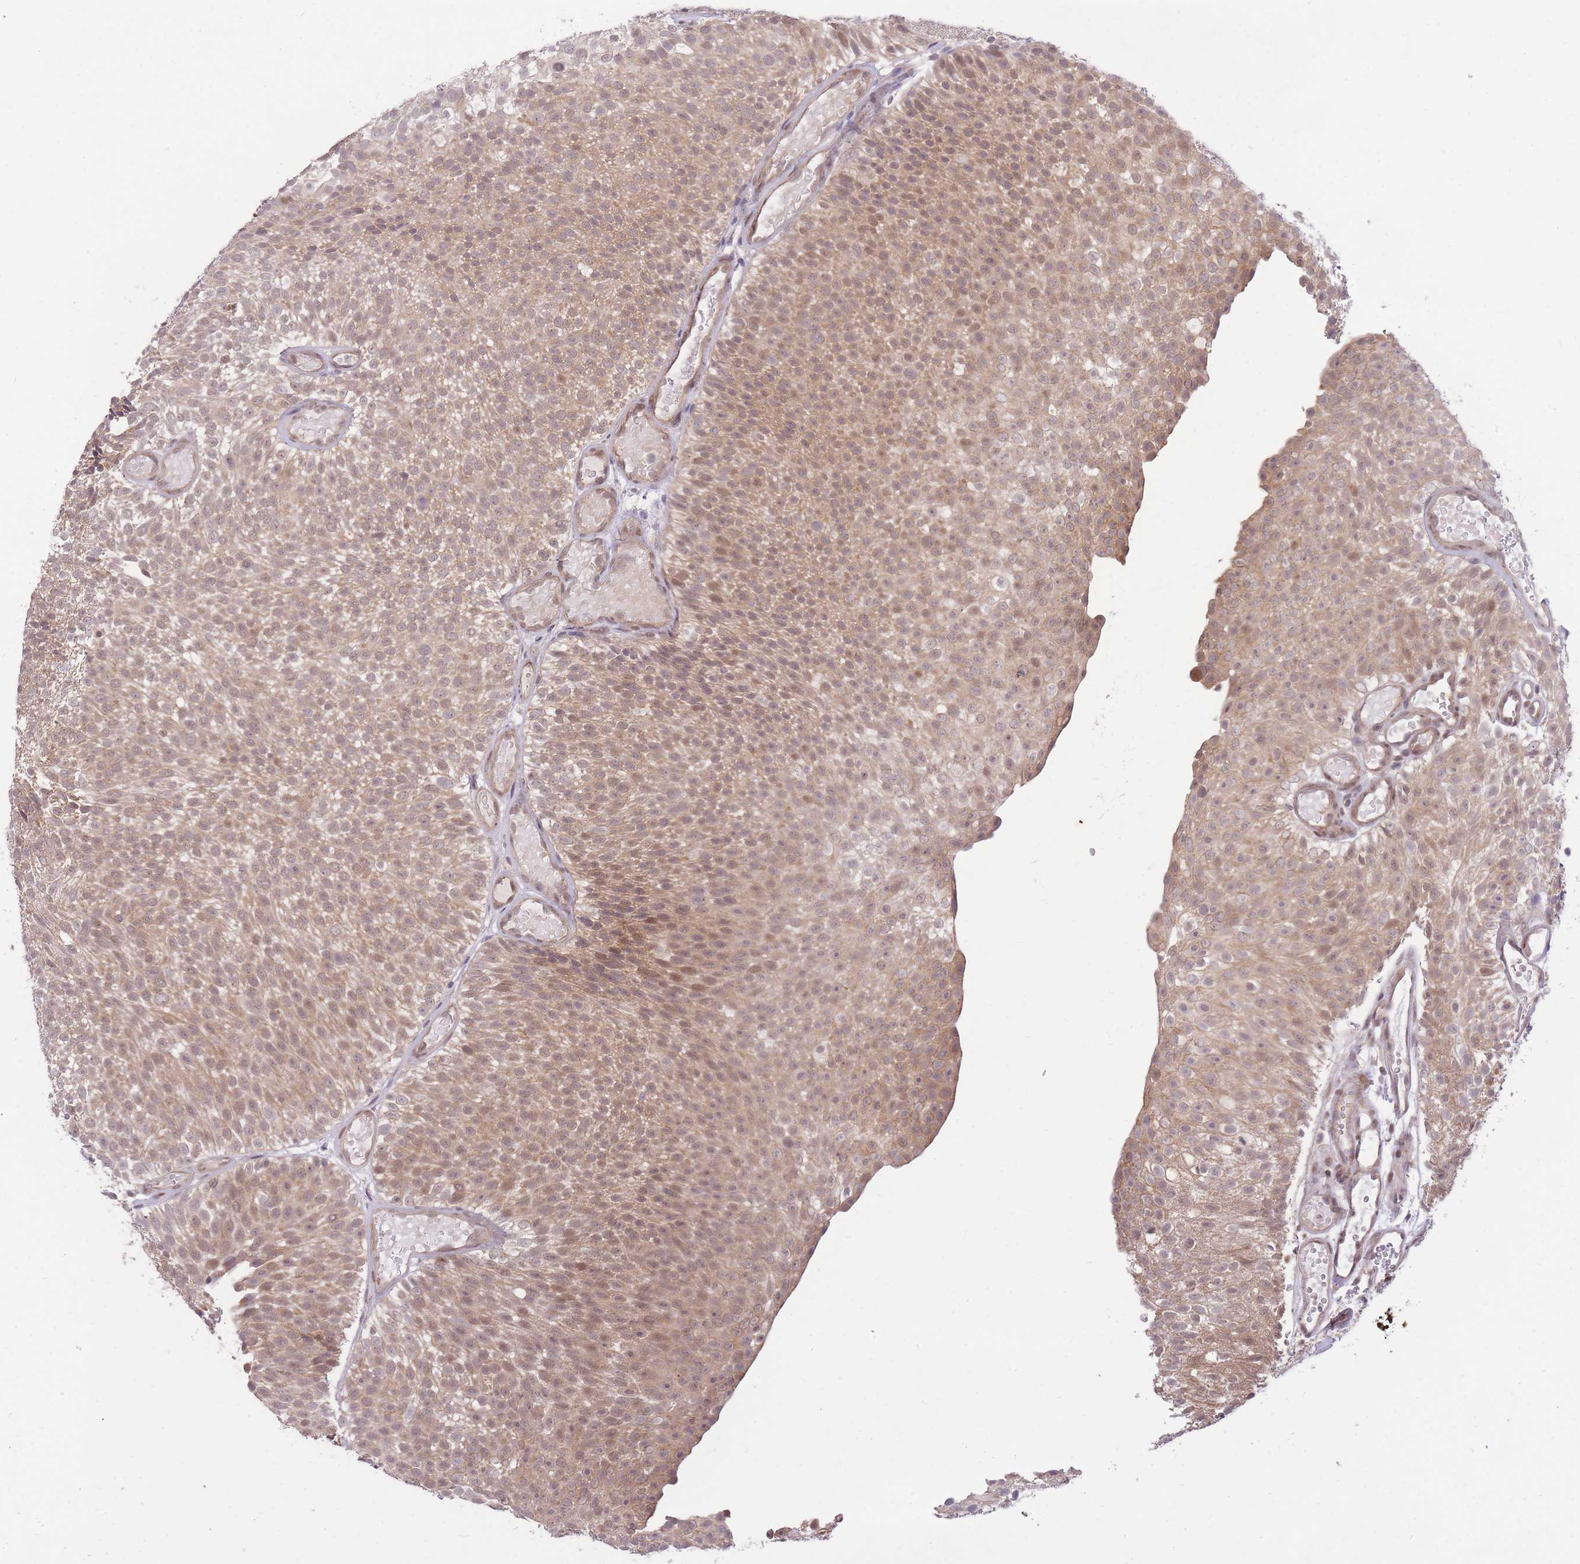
{"staining": {"intensity": "moderate", "quantity": ">75%", "location": "cytoplasmic/membranous,nuclear"}, "tissue": "urothelial cancer", "cell_type": "Tumor cells", "image_type": "cancer", "snomed": [{"axis": "morphology", "description": "Urothelial carcinoma, Low grade"}, {"axis": "topography", "description": "Urinary bladder"}], "caption": "High-magnification brightfield microscopy of urothelial cancer stained with DAB (3,3'-diaminobenzidine) (brown) and counterstained with hematoxylin (blue). tumor cells exhibit moderate cytoplasmic/membranous and nuclear positivity is identified in approximately>75% of cells.", "gene": "ELOA2", "patient": {"sex": "male", "age": 78}}